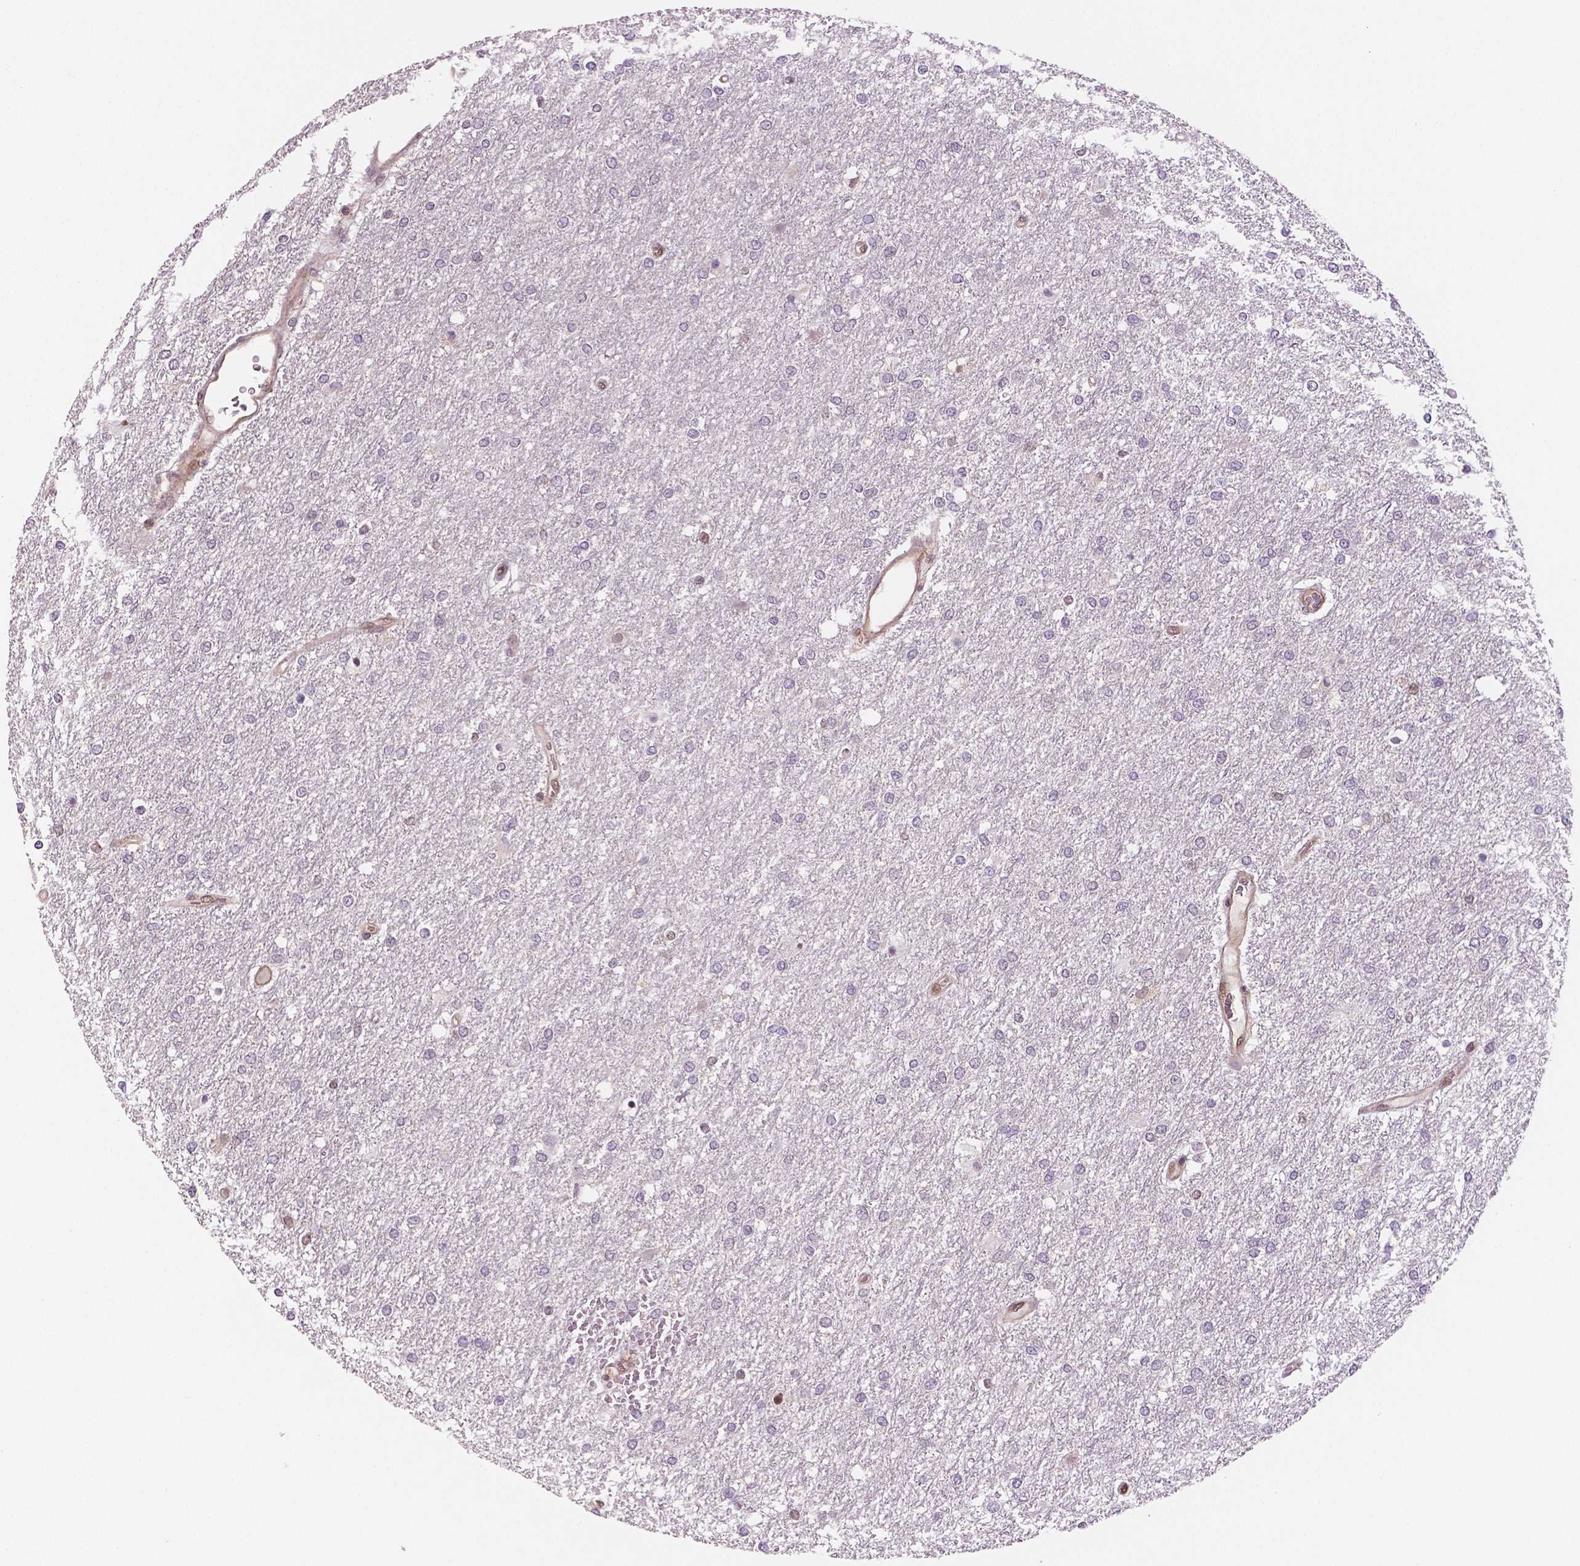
{"staining": {"intensity": "negative", "quantity": "none", "location": "none"}, "tissue": "glioma", "cell_type": "Tumor cells", "image_type": "cancer", "snomed": [{"axis": "morphology", "description": "Glioma, malignant, High grade"}, {"axis": "topography", "description": "Brain"}], "caption": "Immunohistochemical staining of human malignant glioma (high-grade) shows no significant positivity in tumor cells. Brightfield microscopy of immunohistochemistry (IHC) stained with DAB (3,3'-diaminobenzidine) (brown) and hematoxylin (blue), captured at high magnification.", "gene": "STAT3", "patient": {"sex": "female", "age": 61}}